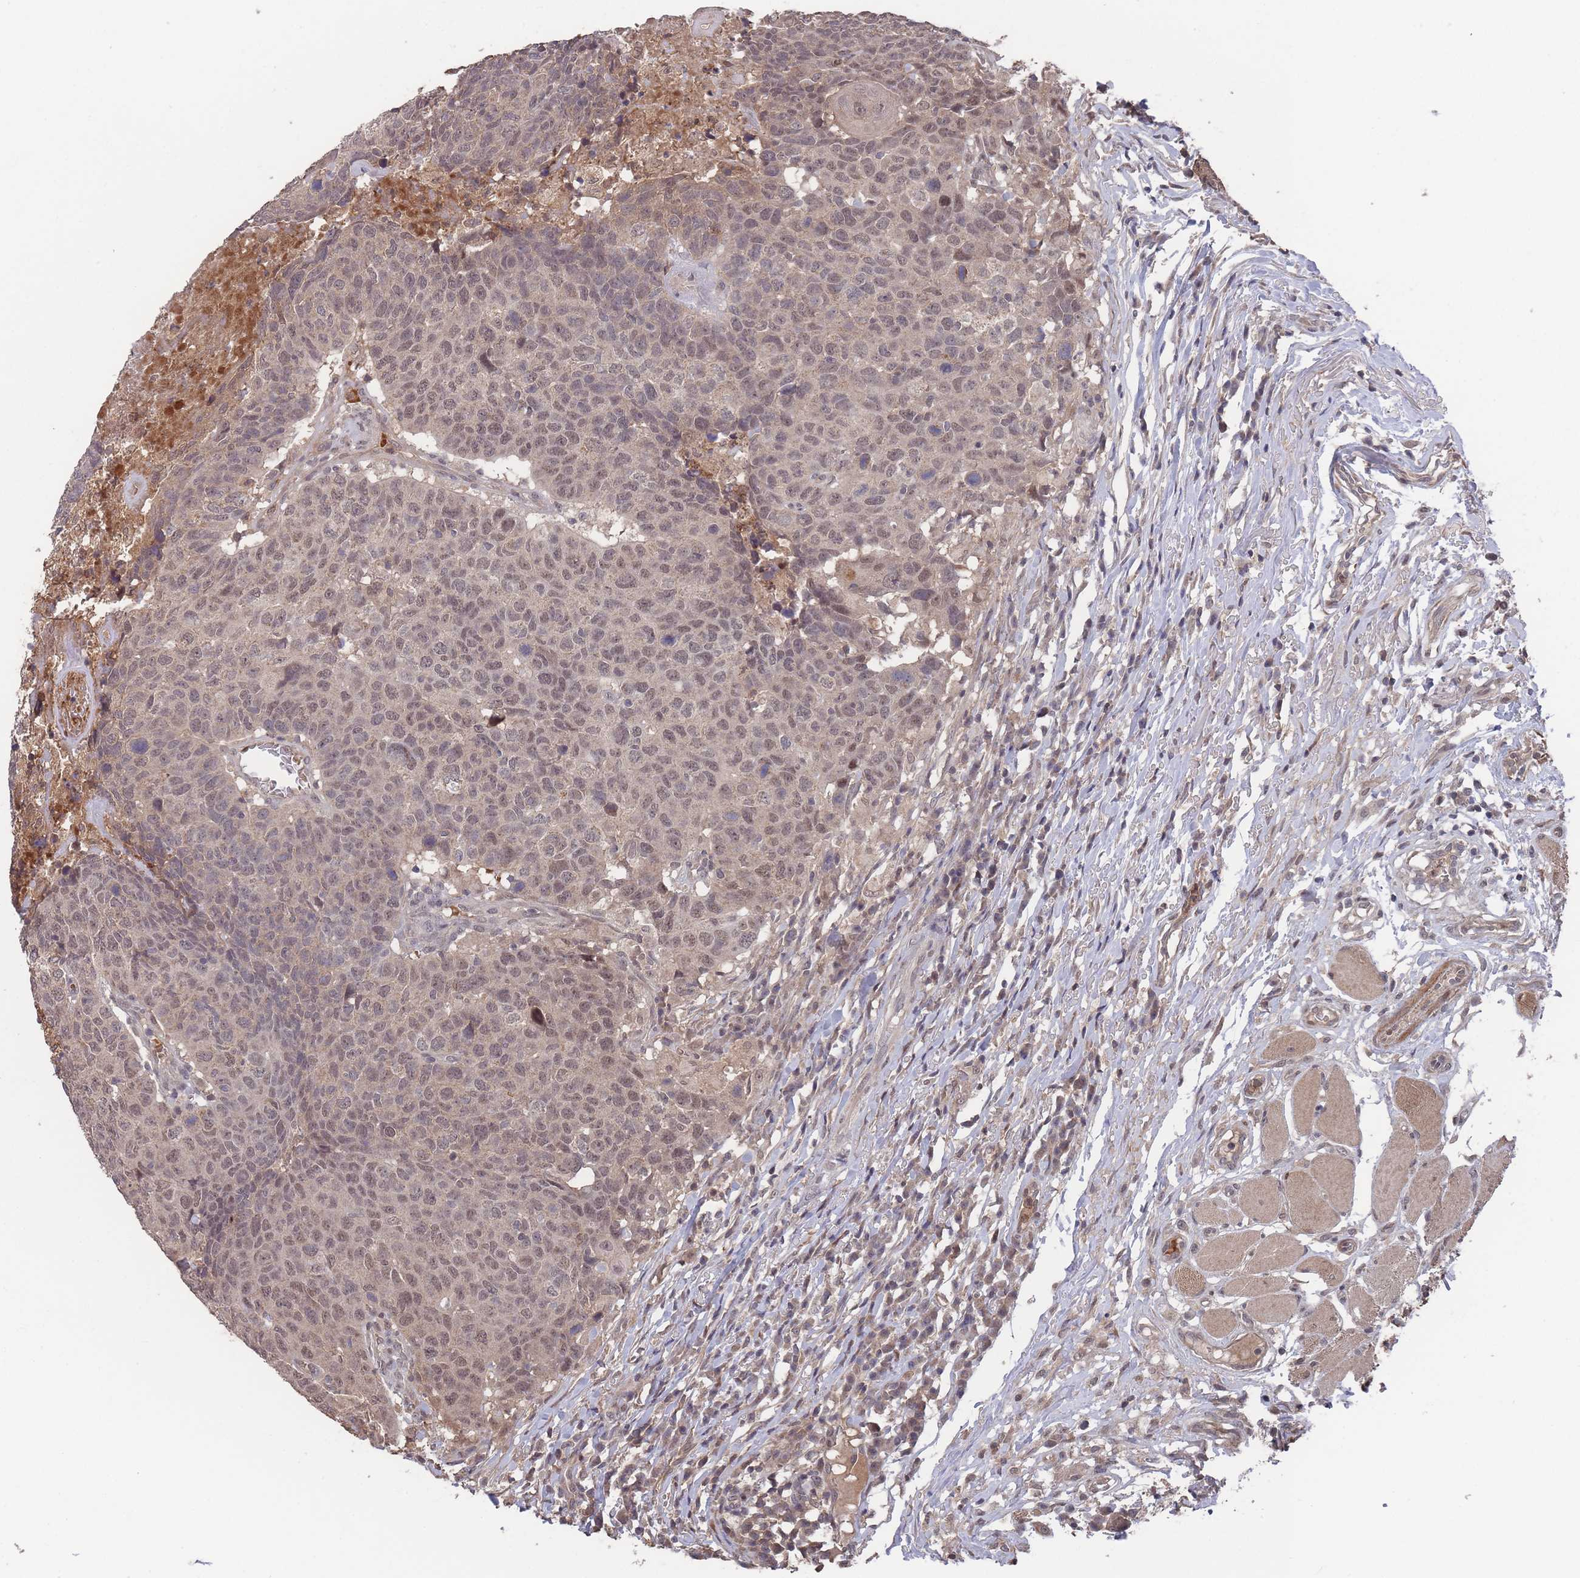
{"staining": {"intensity": "weak", "quantity": ">75%", "location": "nuclear"}, "tissue": "head and neck cancer", "cell_type": "Tumor cells", "image_type": "cancer", "snomed": [{"axis": "morphology", "description": "Normal tissue, NOS"}, {"axis": "morphology", "description": "Squamous cell carcinoma, NOS"}, {"axis": "topography", "description": "Skeletal muscle"}, {"axis": "topography", "description": "Vascular tissue"}, {"axis": "topography", "description": "Peripheral nerve tissue"}, {"axis": "topography", "description": "Head-Neck"}], "caption": "Immunohistochemical staining of head and neck cancer (squamous cell carcinoma) reveals low levels of weak nuclear positivity in about >75% of tumor cells.", "gene": "SF3B1", "patient": {"sex": "male", "age": 66}}